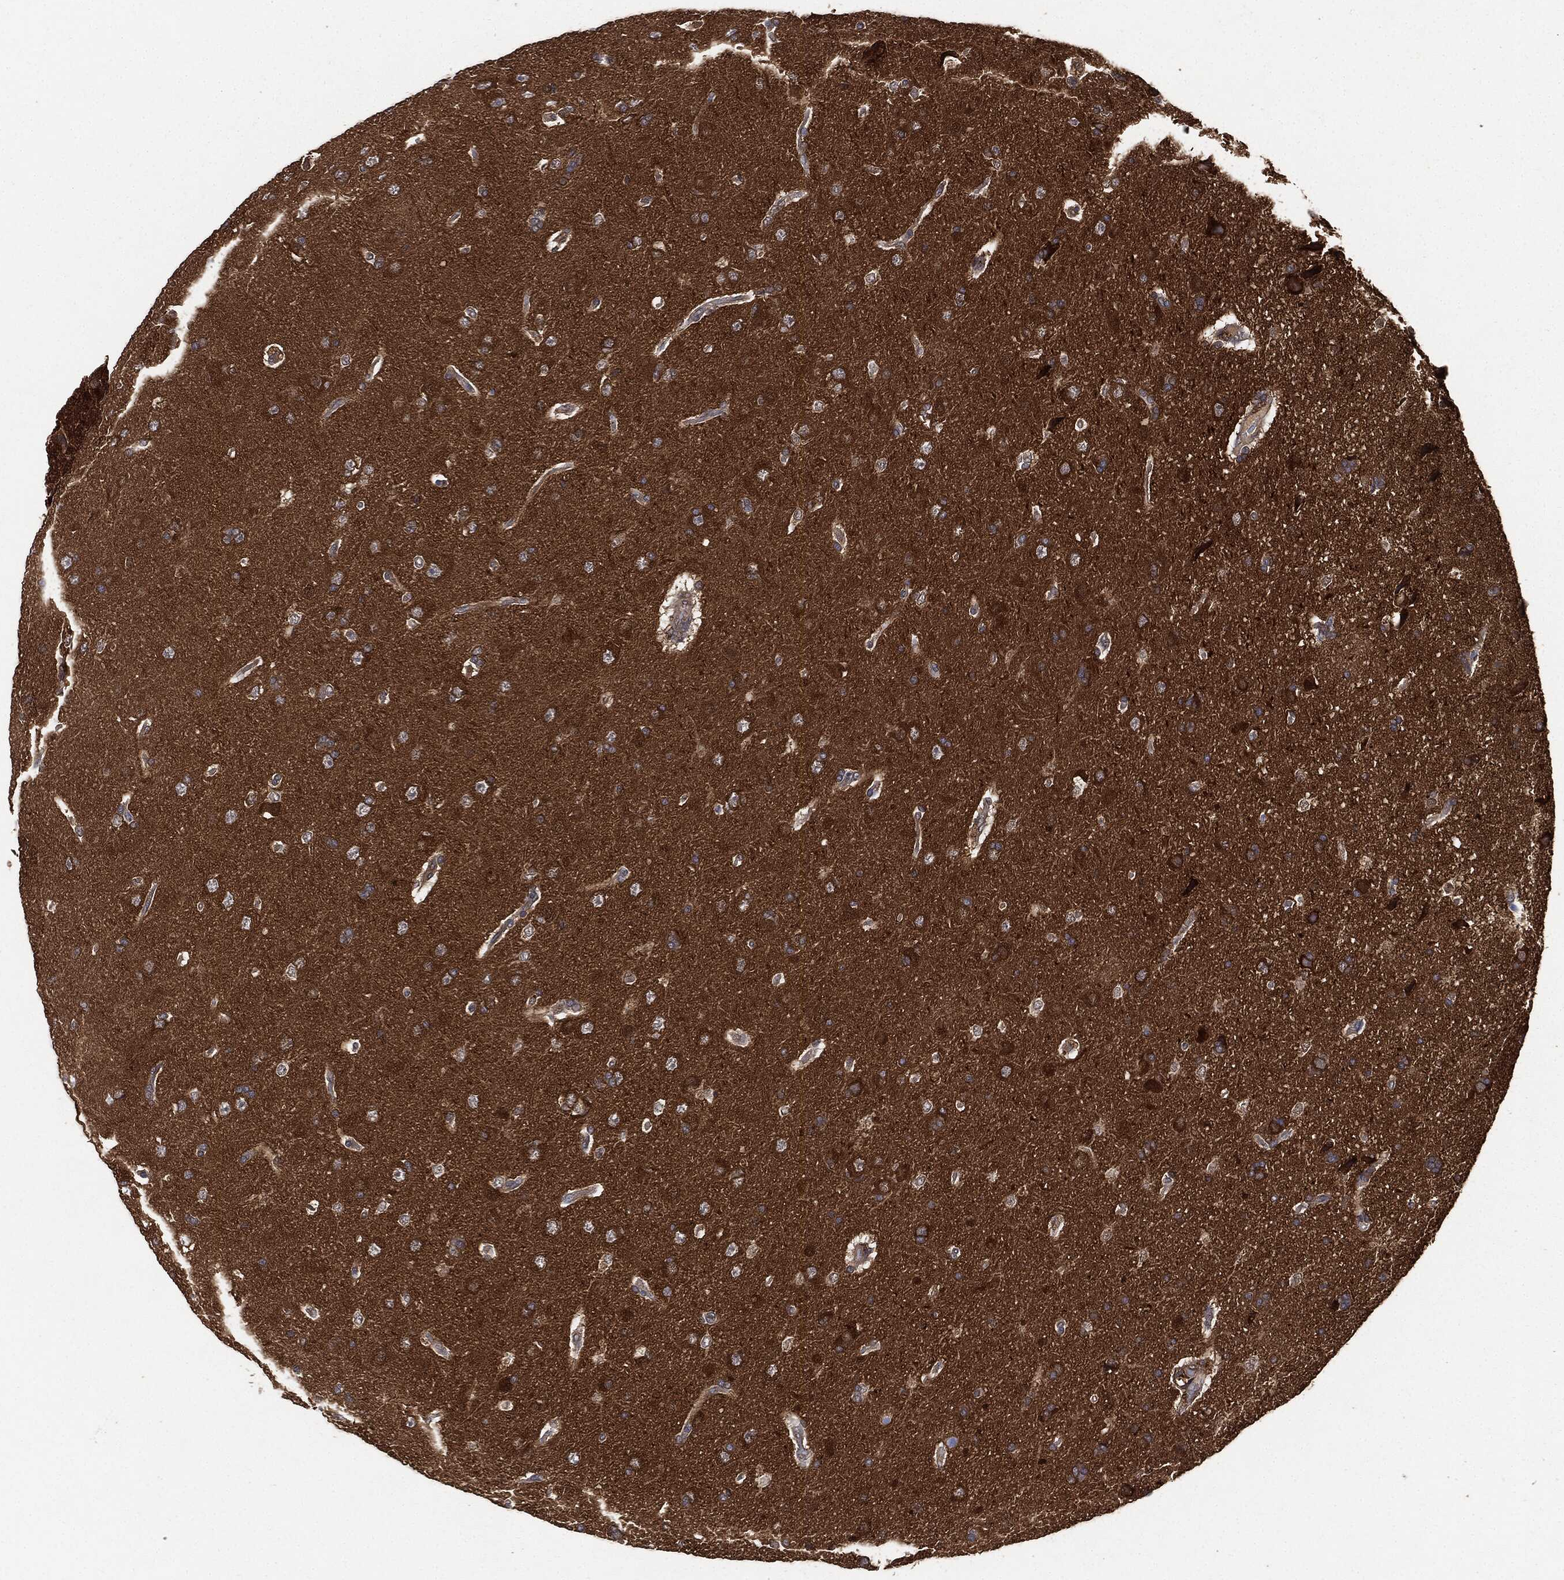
{"staining": {"intensity": "moderate", "quantity": "25%-75%", "location": "cytoplasmic/membranous"}, "tissue": "glioma", "cell_type": "Tumor cells", "image_type": "cancer", "snomed": [{"axis": "morphology", "description": "Glioma, malignant, NOS"}, {"axis": "topography", "description": "Cerebral cortex"}], "caption": "Immunohistochemical staining of glioma displays moderate cytoplasmic/membranous protein staining in about 25%-75% of tumor cells. (IHC, brightfield microscopy, high magnification).", "gene": "BRAF", "patient": {"sex": "male", "age": 58}}